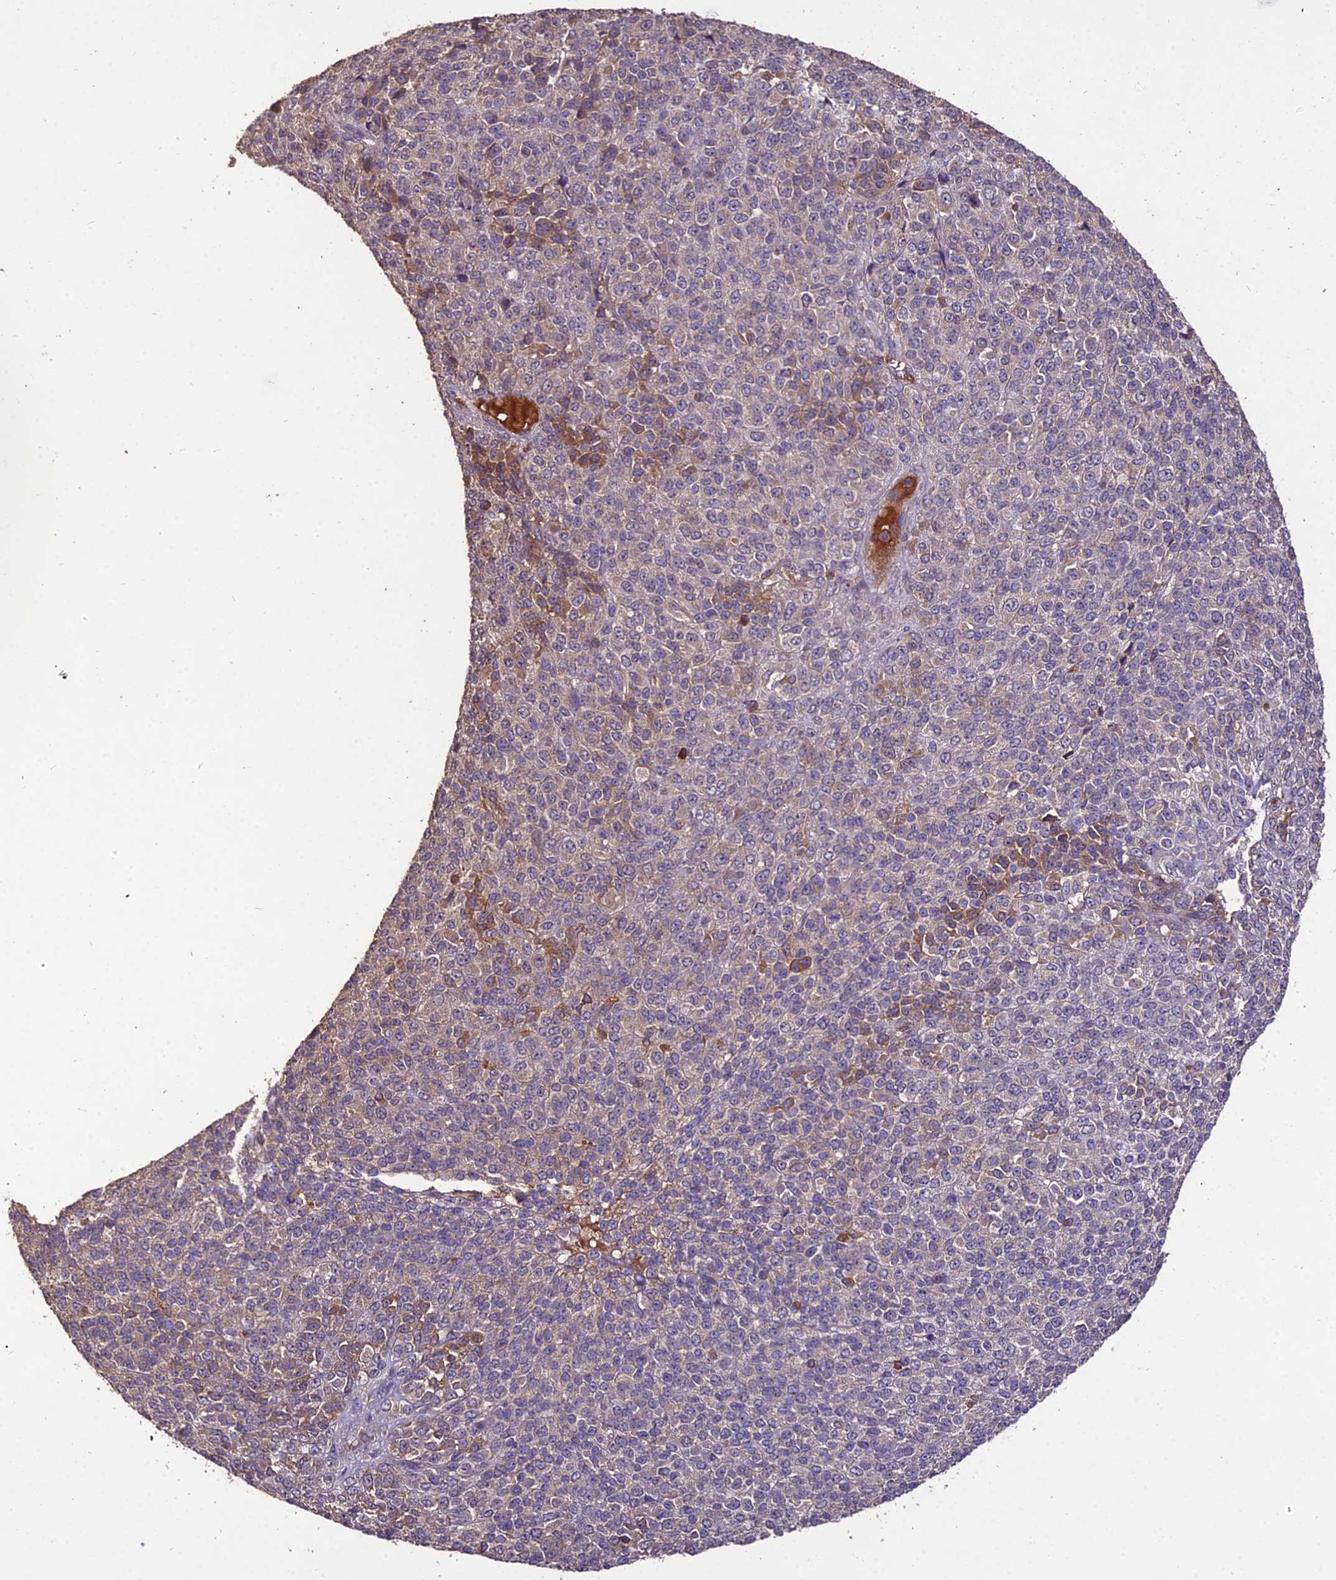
{"staining": {"intensity": "negative", "quantity": "none", "location": "none"}, "tissue": "melanoma", "cell_type": "Tumor cells", "image_type": "cancer", "snomed": [{"axis": "morphology", "description": "Malignant melanoma, Metastatic site"}, {"axis": "topography", "description": "Brain"}], "caption": "High power microscopy image of an immunohistochemistry (IHC) photomicrograph of malignant melanoma (metastatic site), revealing no significant expression in tumor cells. The staining is performed using DAB (3,3'-diaminobenzidine) brown chromogen with nuclei counter-stained in using hematoxylin.", "gene": "KCTD16", "patient": {"sex": "female", "age": 56}}